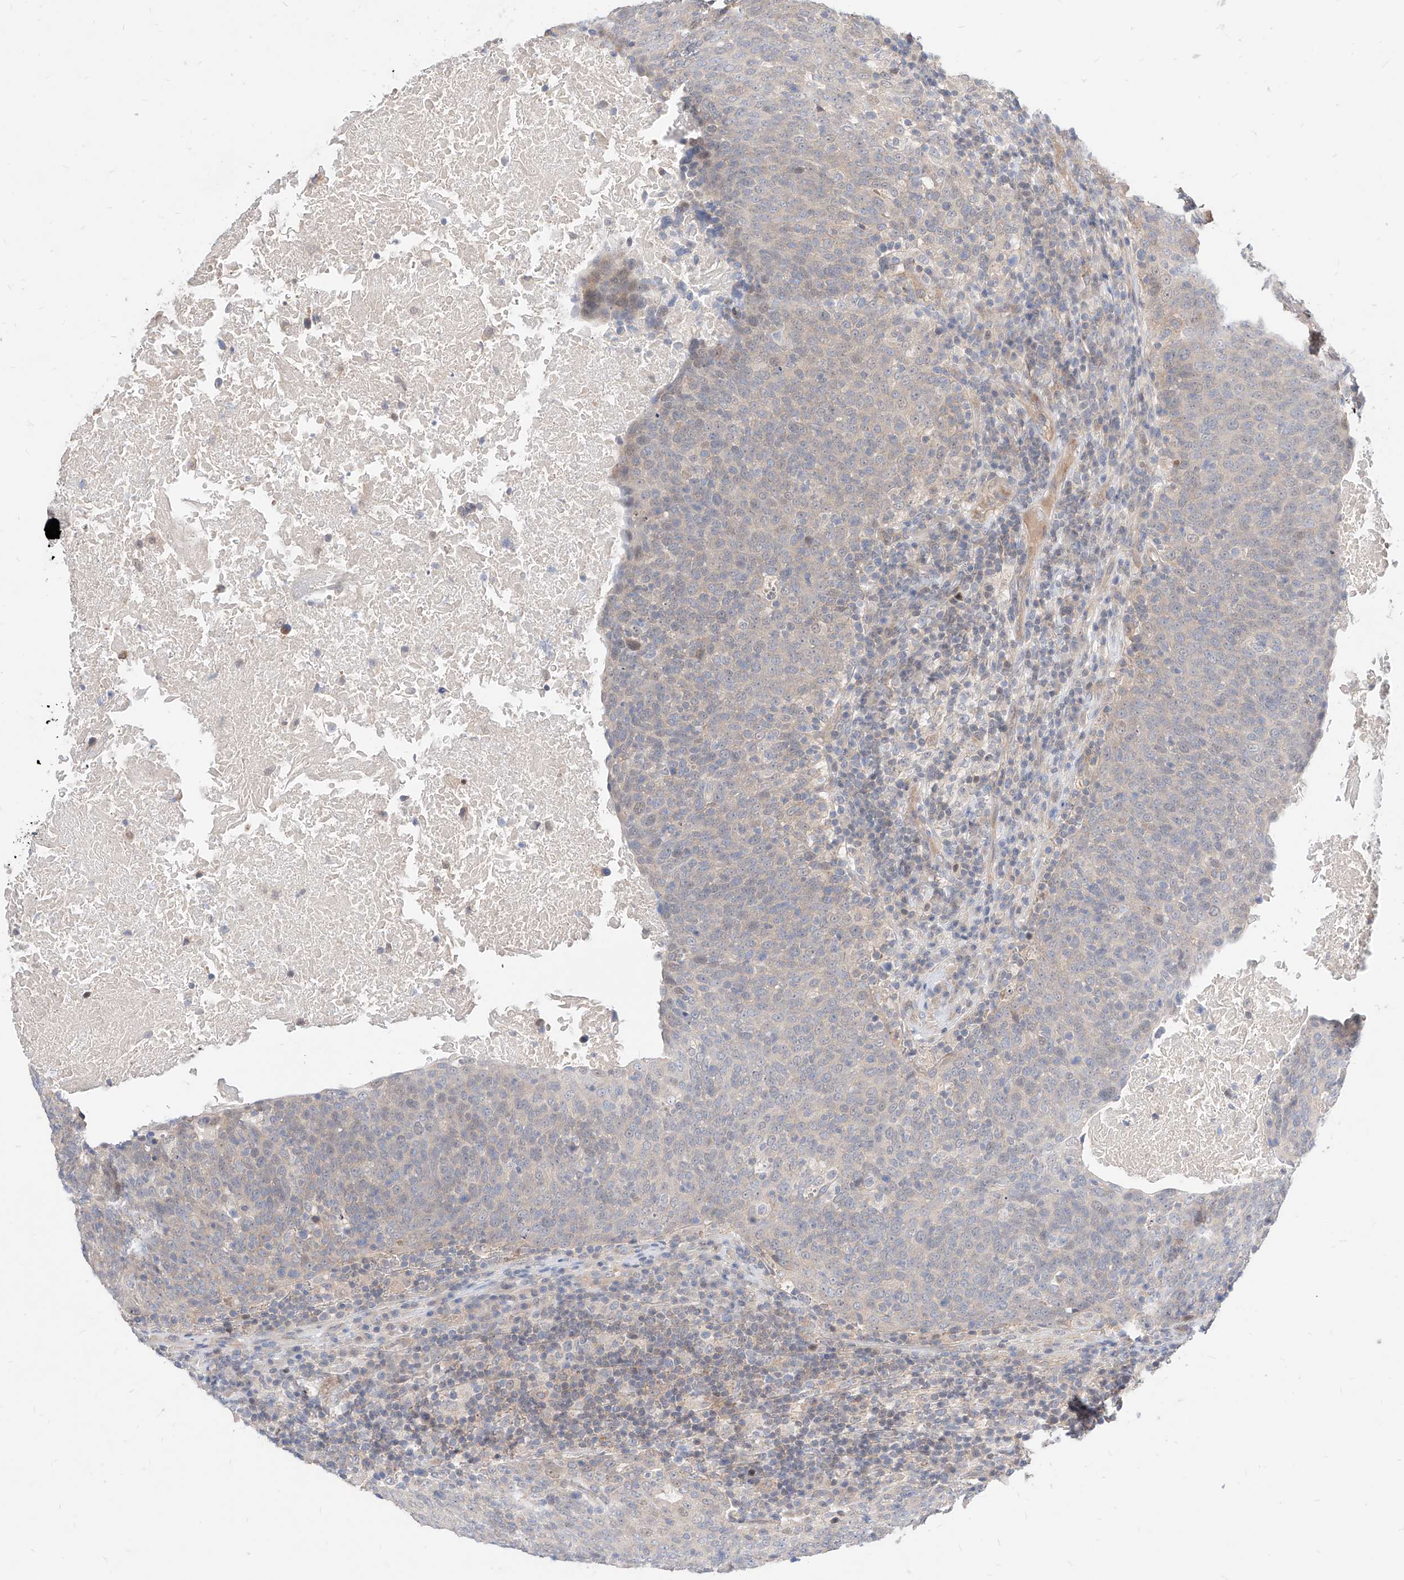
{"staining": {"intensity": "negative", "quantity": "none", "location": "none"}, "tissue": "head and neck cancer", "cell_type": "Tumor cells", "image_type": "cancer", "snomed": [{"axis": "morphology", "description": "Squamous cell carcinoma, NOS"}, {"axis": "morphology", "description": "Squamous cell carcinoma, metastatic, NOS"}, {"axis": "topography", "description": "Lymph node"}, {"axis": "topography", "description": "Head-Neck"}], "caption": "Immunohistochemistry photomicrograph of head and neck squamous cell carcinoma stained for a protein (brown), which demonstrates no expression in tumor cells.", "gene": "TSNAX", "patient": {"sex": "male", "age": 62}}